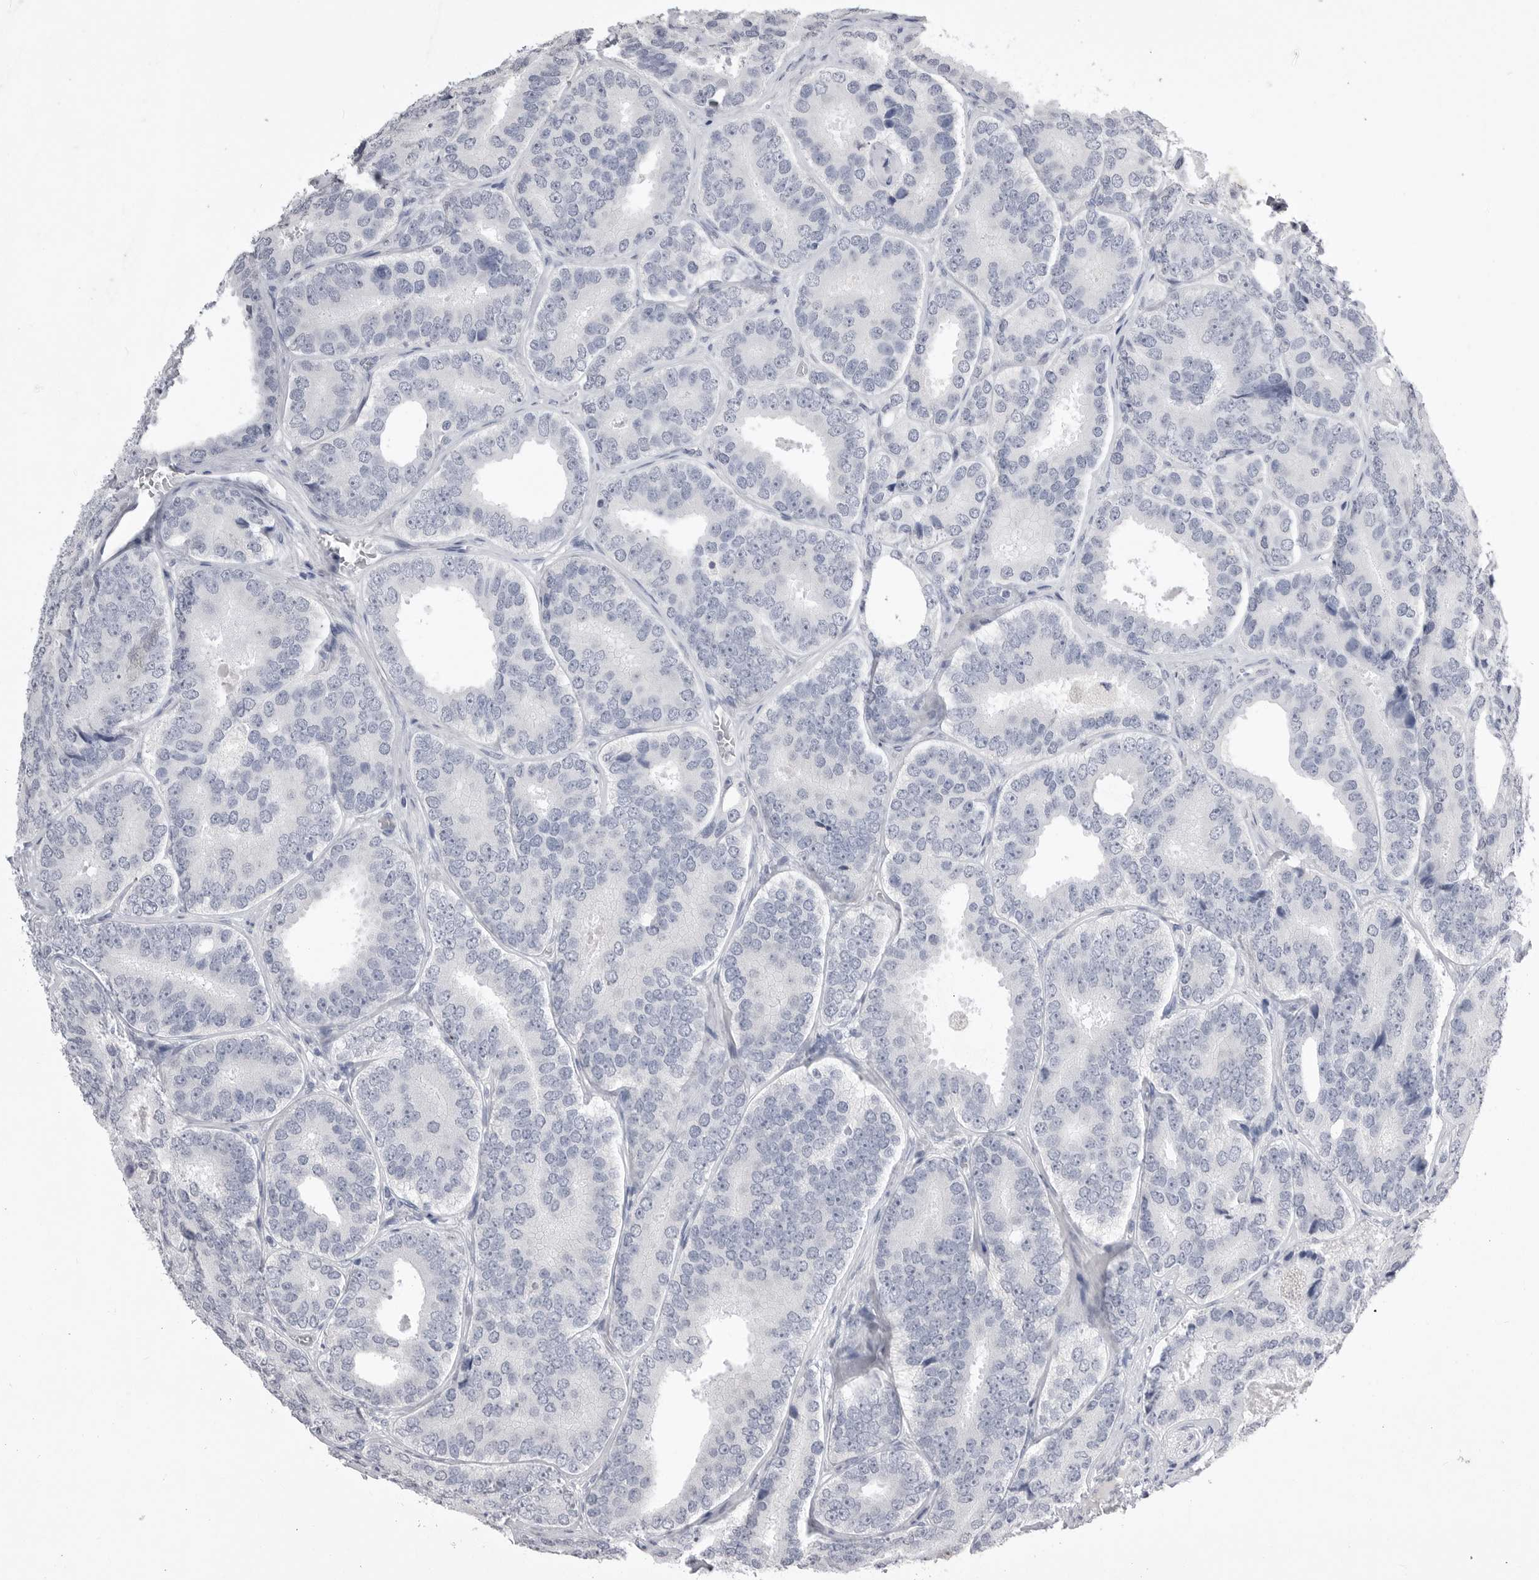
{"staining": {"intensity": "negative", "quantity": "none", "location": "none"}, "tissue": "prostate cancer", "cell_type": "Tumor cells", "image_type": "cancer", "snomed": [{"axis": "morphology", "description": "Adenocarcinoma, High grade"}, {"axis": "topography", "description": "Prostate"}], "caption": "Immunohistochemistry (IHC) micrograph of human adenocarcinoma (high-grade) (prostate) stained for a protein (brown), which demonstrates no positivity in tumor cells.", "gene": "CPB1", "patient": {"sex": "male", "age": 56}}